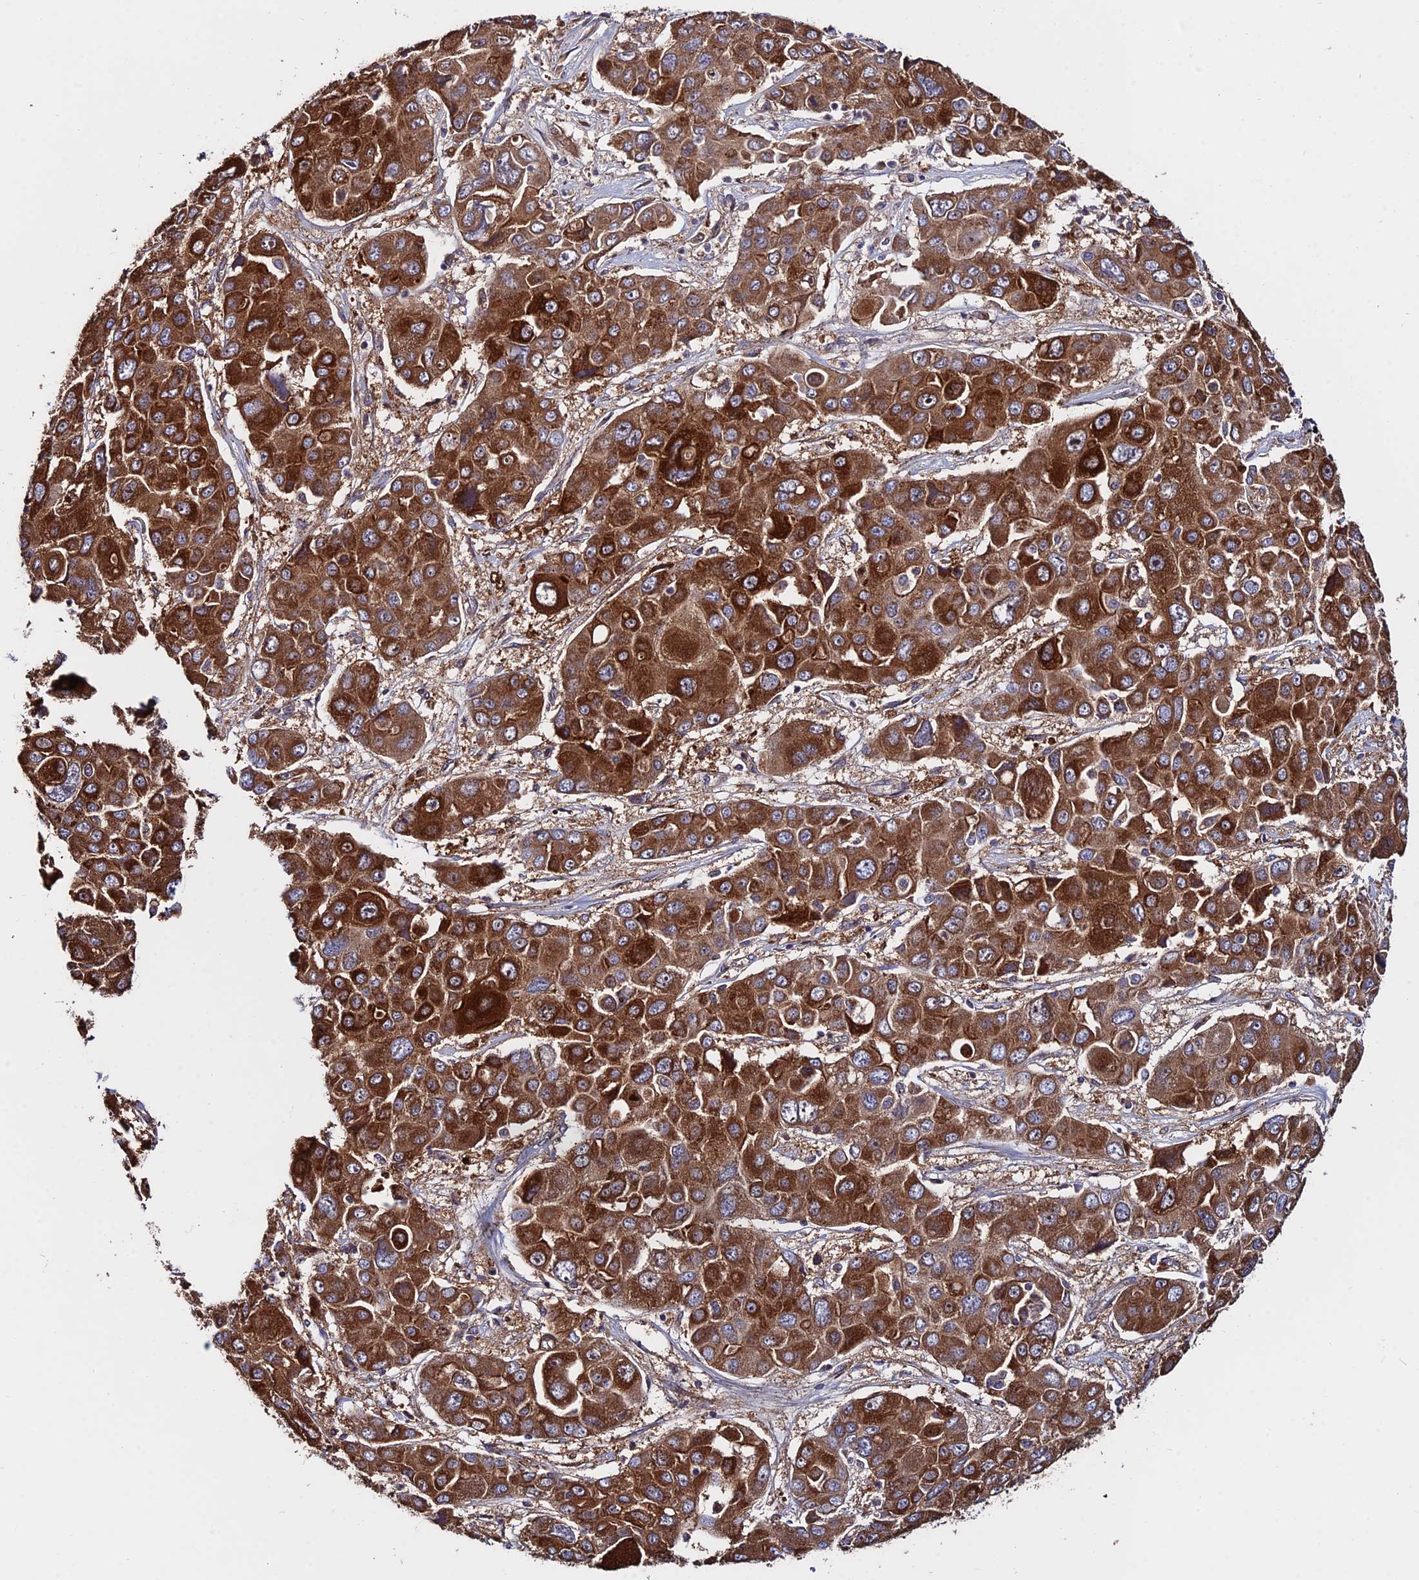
{"staining": {"intensity": "strong", "quantity": ">75%", "location": "cytoplasmic/membranous,nuclear"}, "tissue": "liver cancer", "cell_type": "Tumor cells", "image_type": "cancer", "snomed": [{"axis": "morphology", "description": "Cholangiocarcinoma"}, {"axis": "topography", "description": "Liver"}], "caption": "Human liver cholangiocarcinoma stained for a protein (brown) demonstrates strong cytoplasmic/membranous and nuclear positive expression in approximately >75% of tumor cells.", "gene": "CDC37L1", "patient": {"sex": "male", "age": 67}}